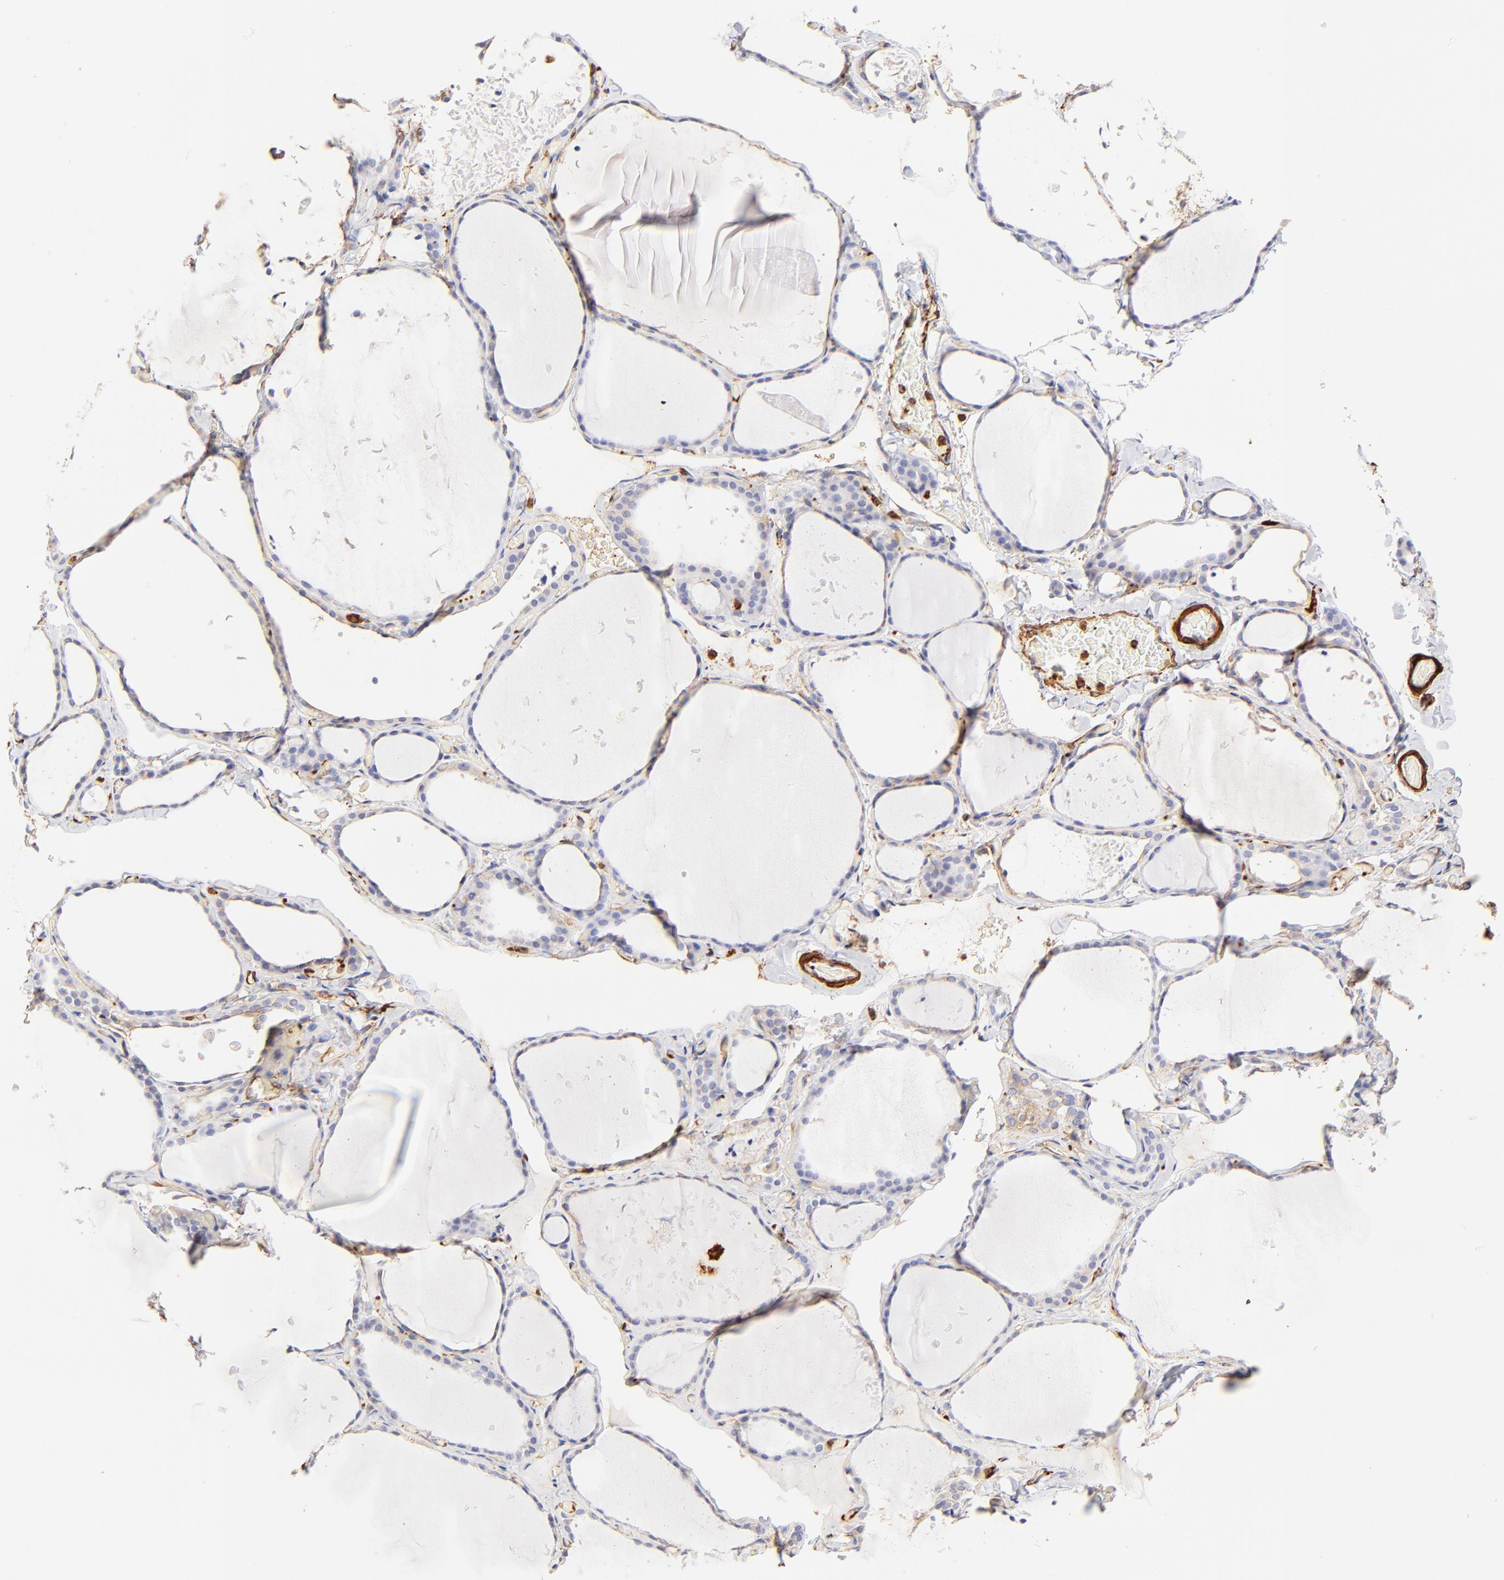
{"staining": {"intensity": "negative", "quantity": "none", "location": "none"}, "tissue": "thyroid gland", "cell_type": "Glandular cells", "image_type": "normal", "snomed": [{"axis": "morphology", "description": "Normal tissue, NOS"}, {"axis": "topography", "description": "Thyroid gland"}], "caption": "The immunohistochemistry image has no significant positivity in glandular cells of thyroid gland. (DAB (3,3'-diaminobenzidine) immunohistochemistry with hematoxylin counter stain).", "gene": "FLNA", "patient": {"sex": "female", "age": 22}}